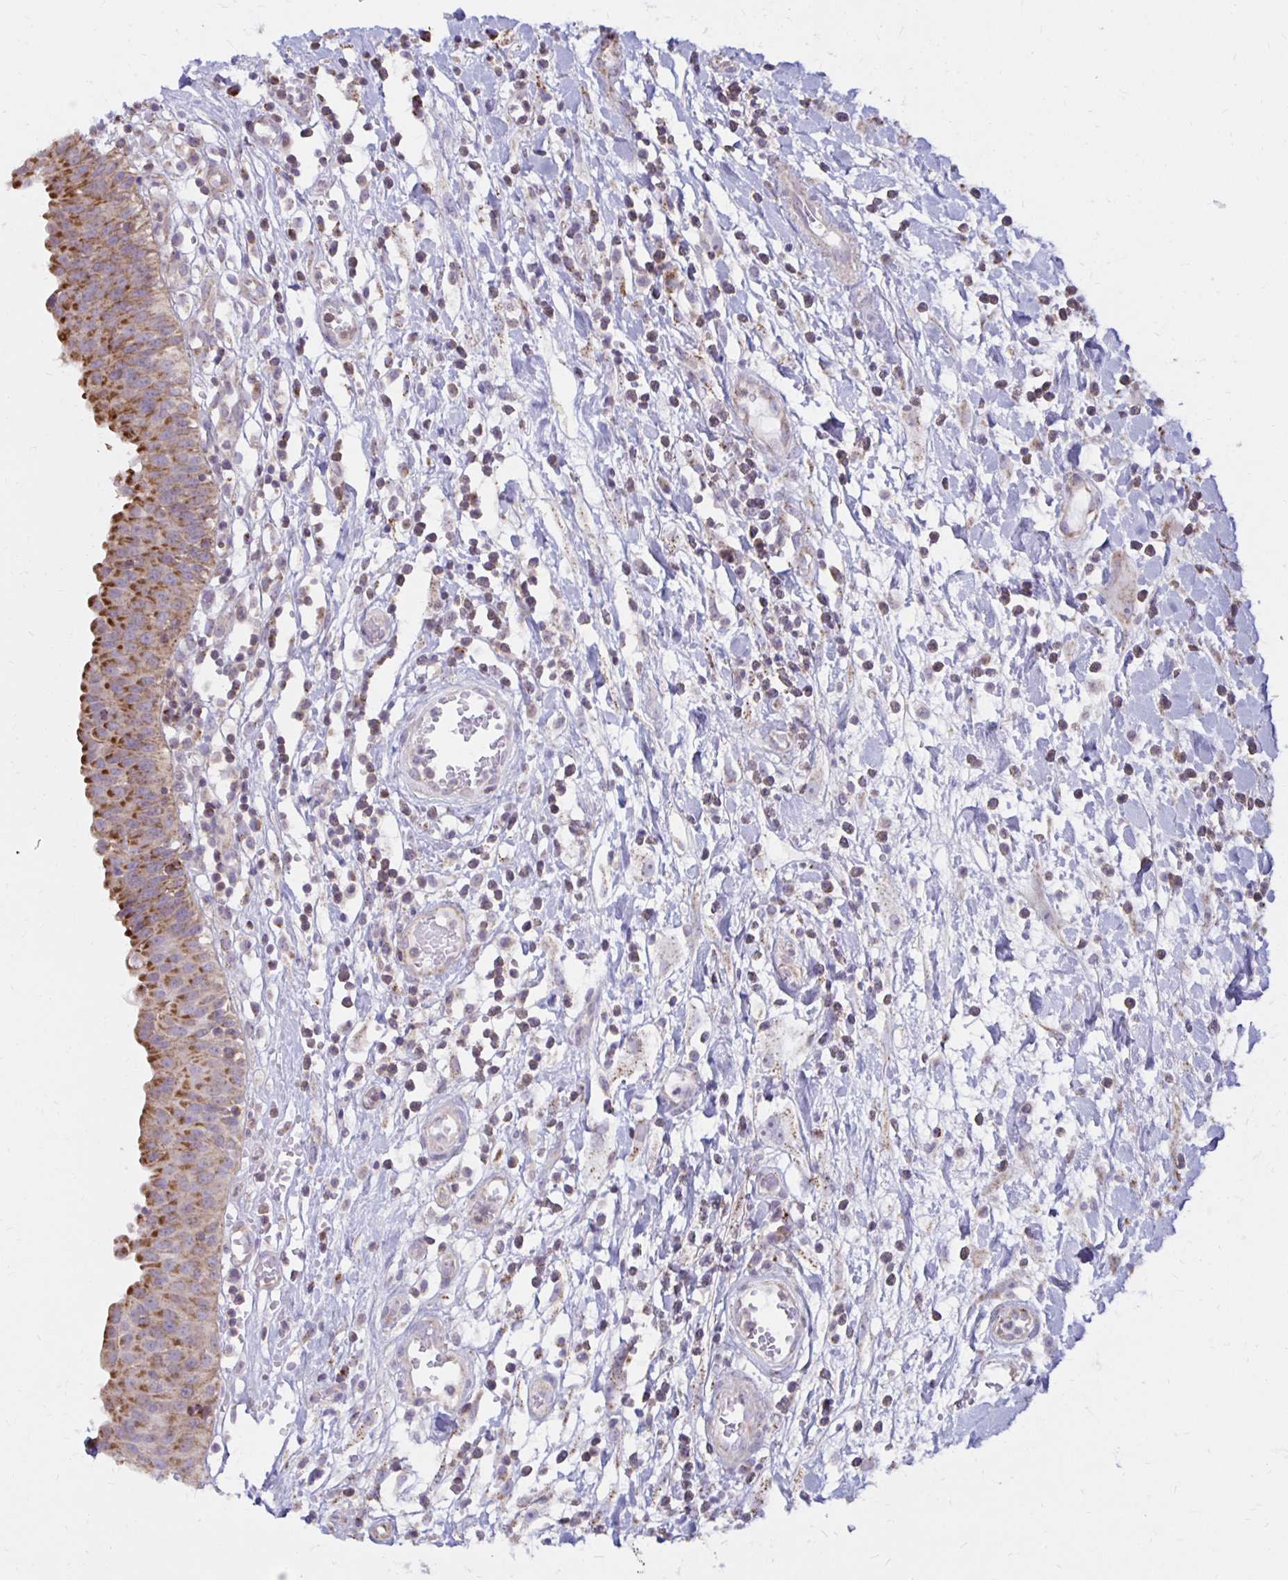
{"staining": {"intensity": "strong", "quantity": ">75%", "location": "cytoplasmic/membranous"}, "tissue": "urinary bladder", "cell_type": "Urothelial cells", "image_type": "normal", "snomed": [{"axis": "morphology", "description": "Normal tissue, NOS"}, {"axis": "topography", "description": "Urinary bladder"}], "caption": "Immunohistochemical staining of benign human urinary bladder reveals high levels of strong cytoplasmic/membranous staining in about >75% of urothelial cells. Nuclei are stained in blue.", "gene": "IER3", "patient": {"sex": "male", "age": 64}}